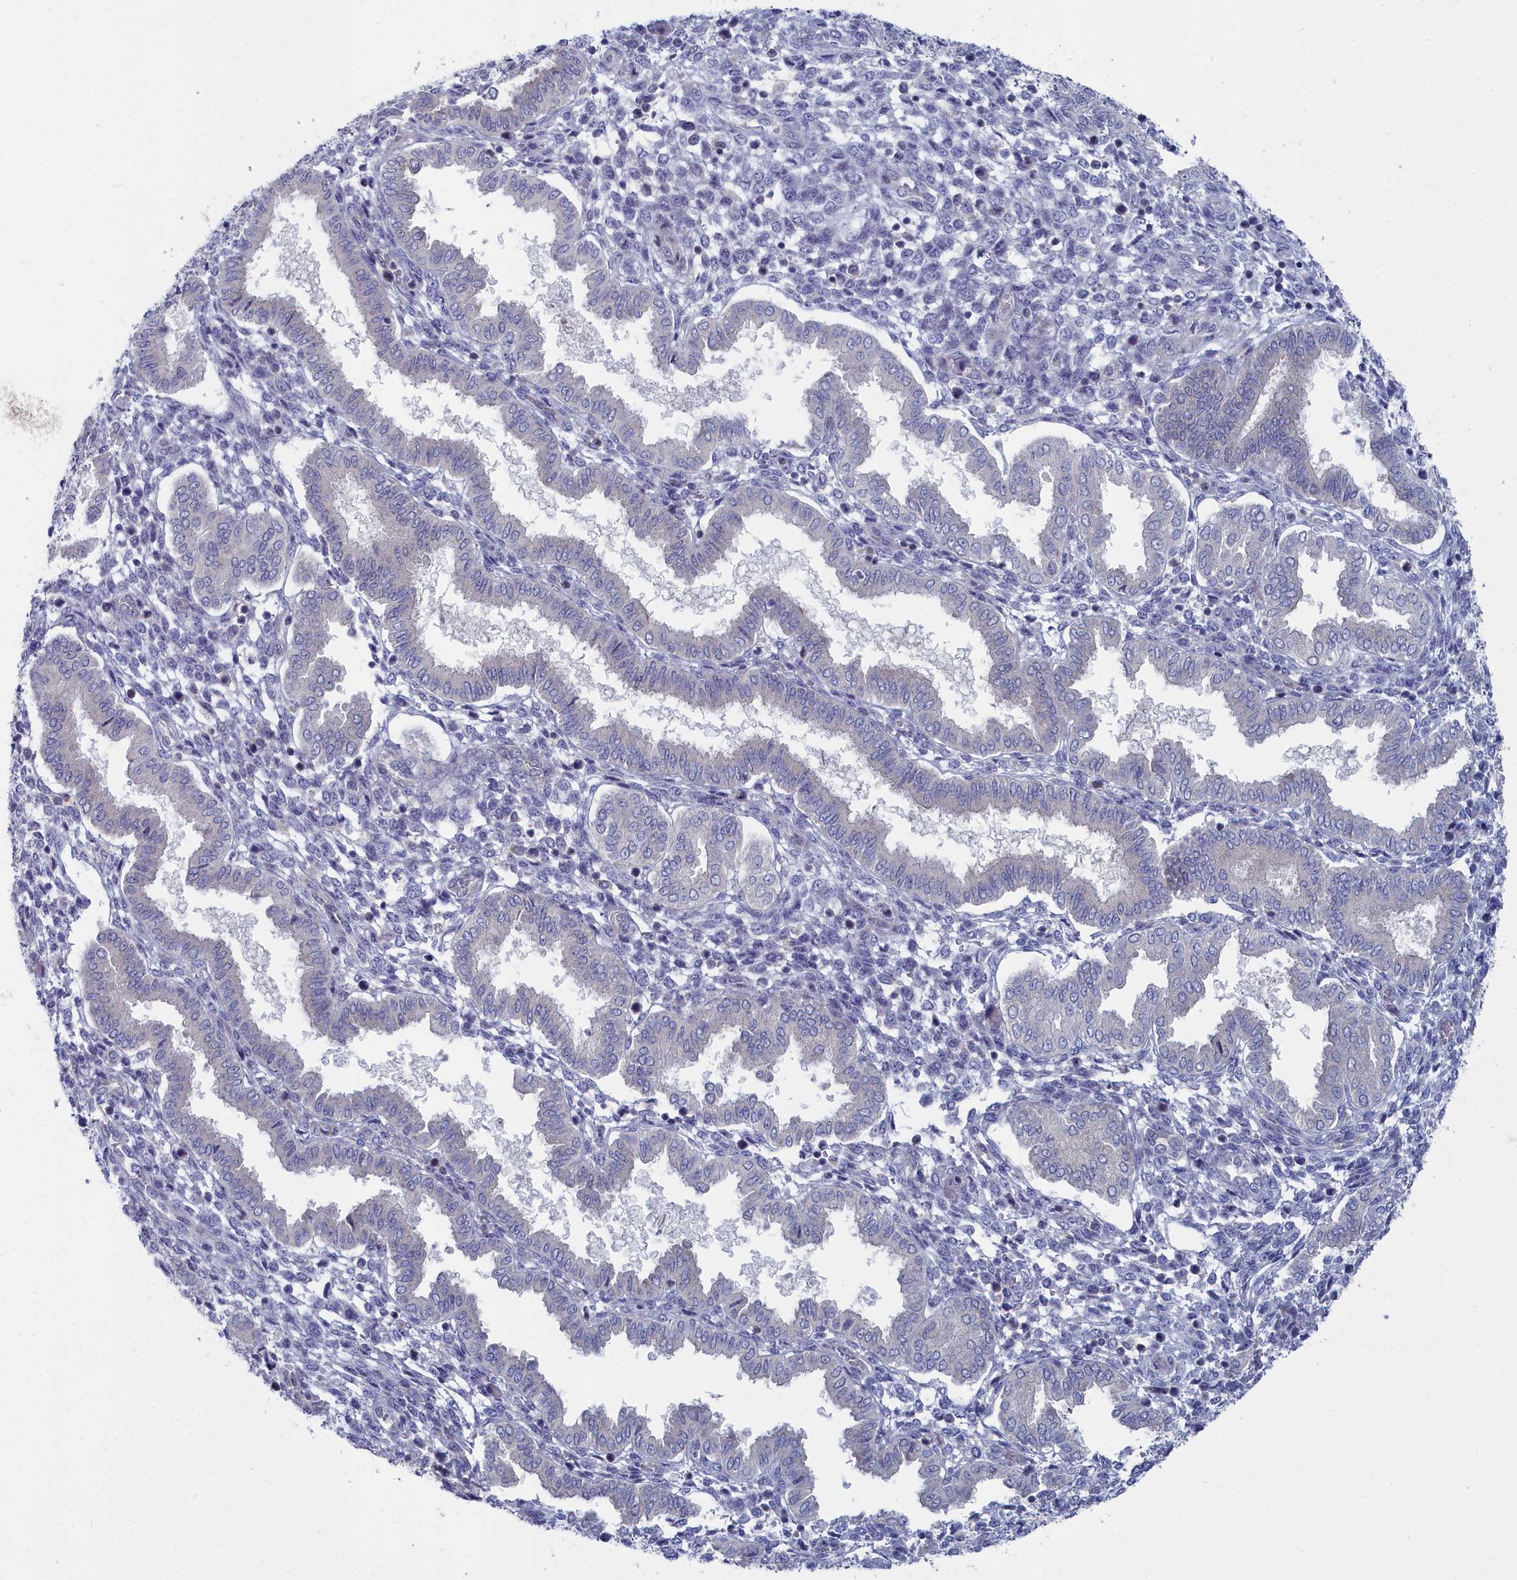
{"staining": {"intensity": "negative", "quantity": "none", "location": "none"}, "tissue": "endometrium", "cell_type": "Cells in endometrial stroma", "image_type": "normal", "snomed": [{"axis": "morphology", "description": "Normal tissue, NOS"}, {"axis": "topography", "description": "Endometrium"}], "caption": "Immunohistochemistry photomicrograph of unremarkable human endometrium stained for a protein (brown), which exhibits no expression in cells in endometrial stroma.", "gene": "CCDC149", "patient": {"sex": "female", "age": 24}}